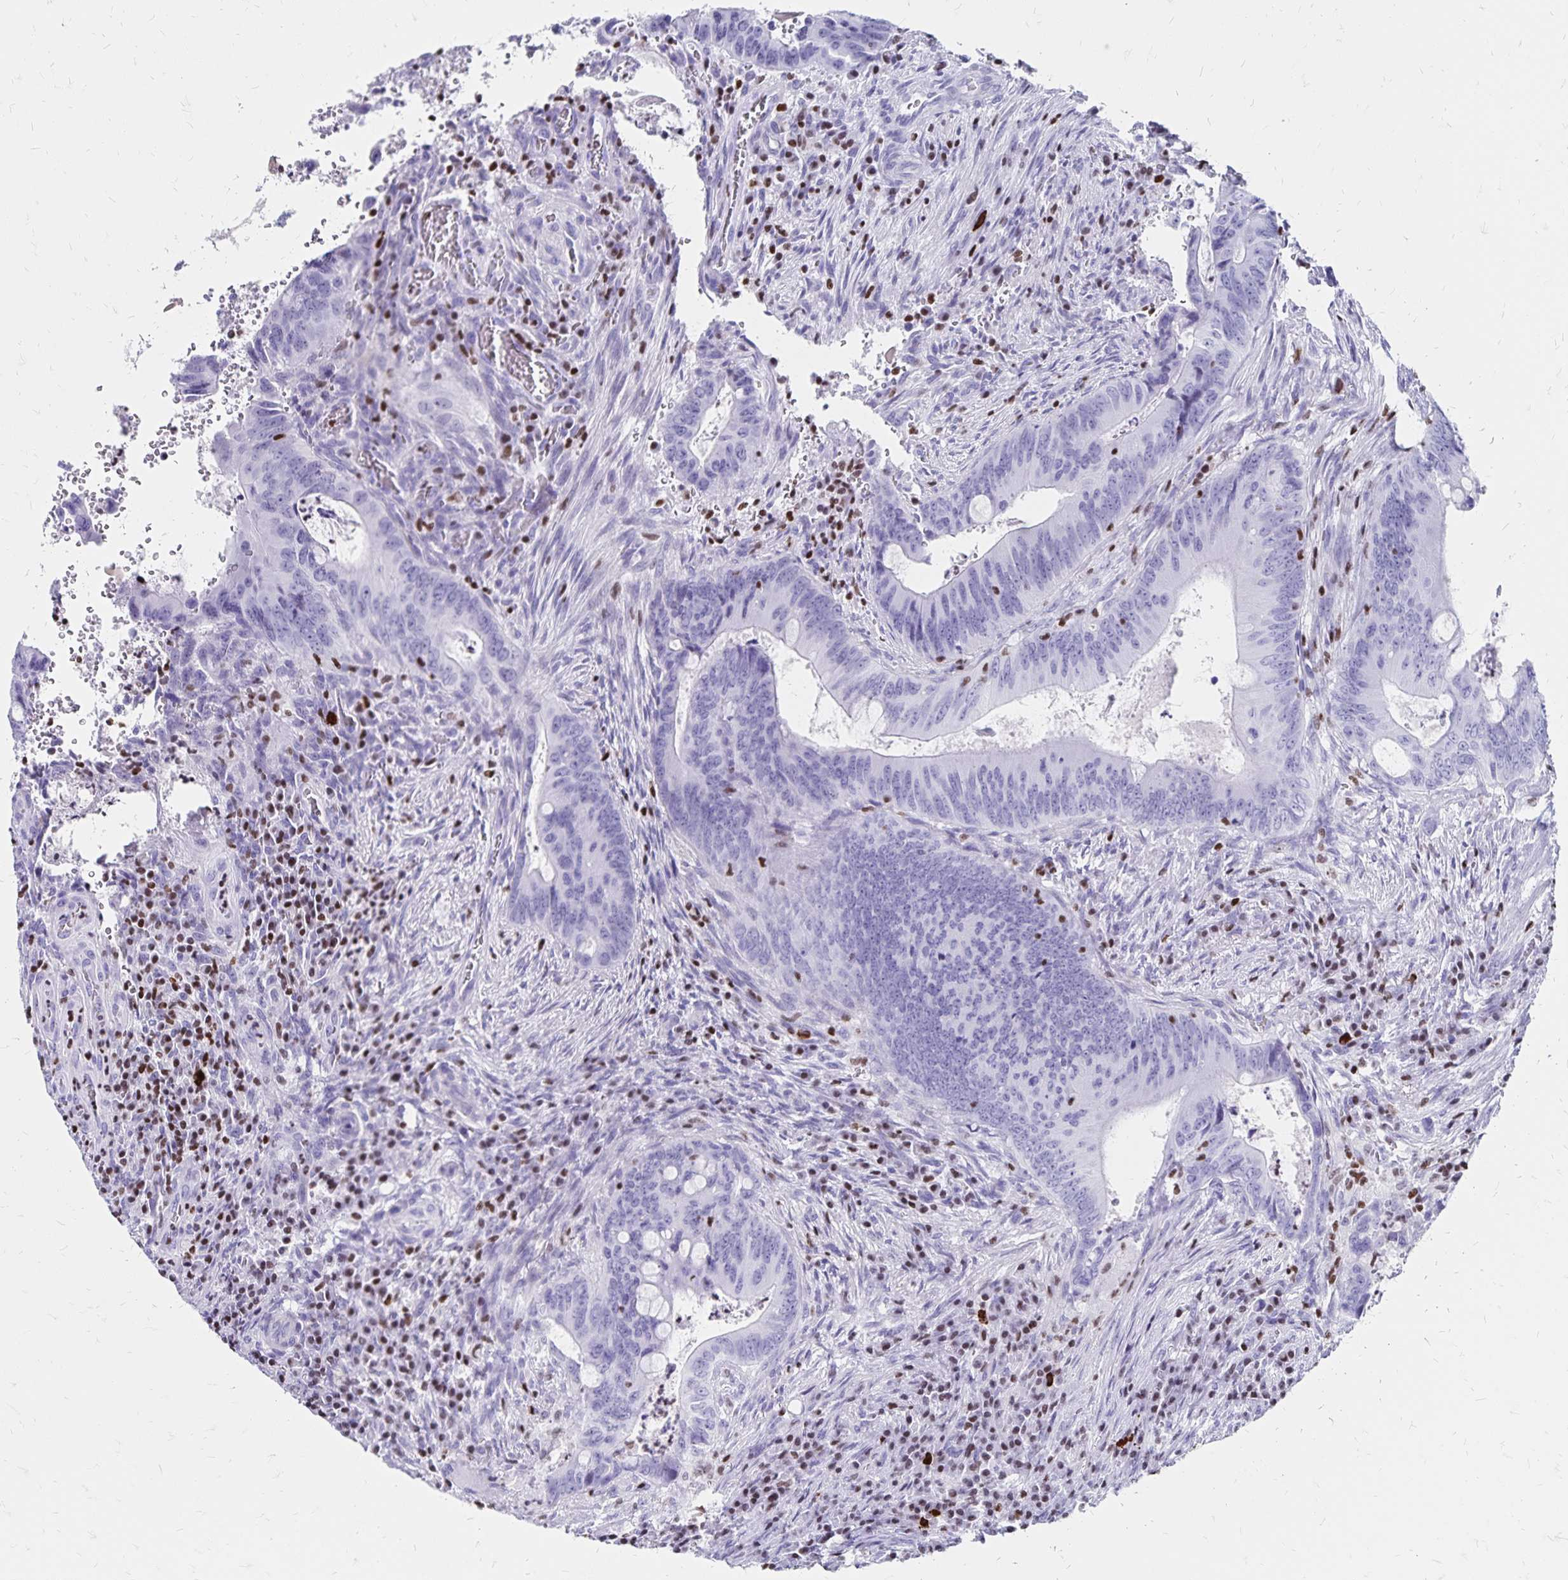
{"staining": {"intensity": "negative", "quantity": "none", "location": "none"}, "tissue": "colorectal cancer", "cell_type": "Tumor cells", "image_type": "cancer", "snomed": [{"axis": "morphology", "description": "Adenocarcinoma, NOS"}, {"axis": "topography", "description": "Colon"}], "caption": "Image shows no protein staining in tumor cells of colorectal adenocarcinoma tissue.", "gene": "IKZF1", "patient": {"sex": "female", "age": 74}}